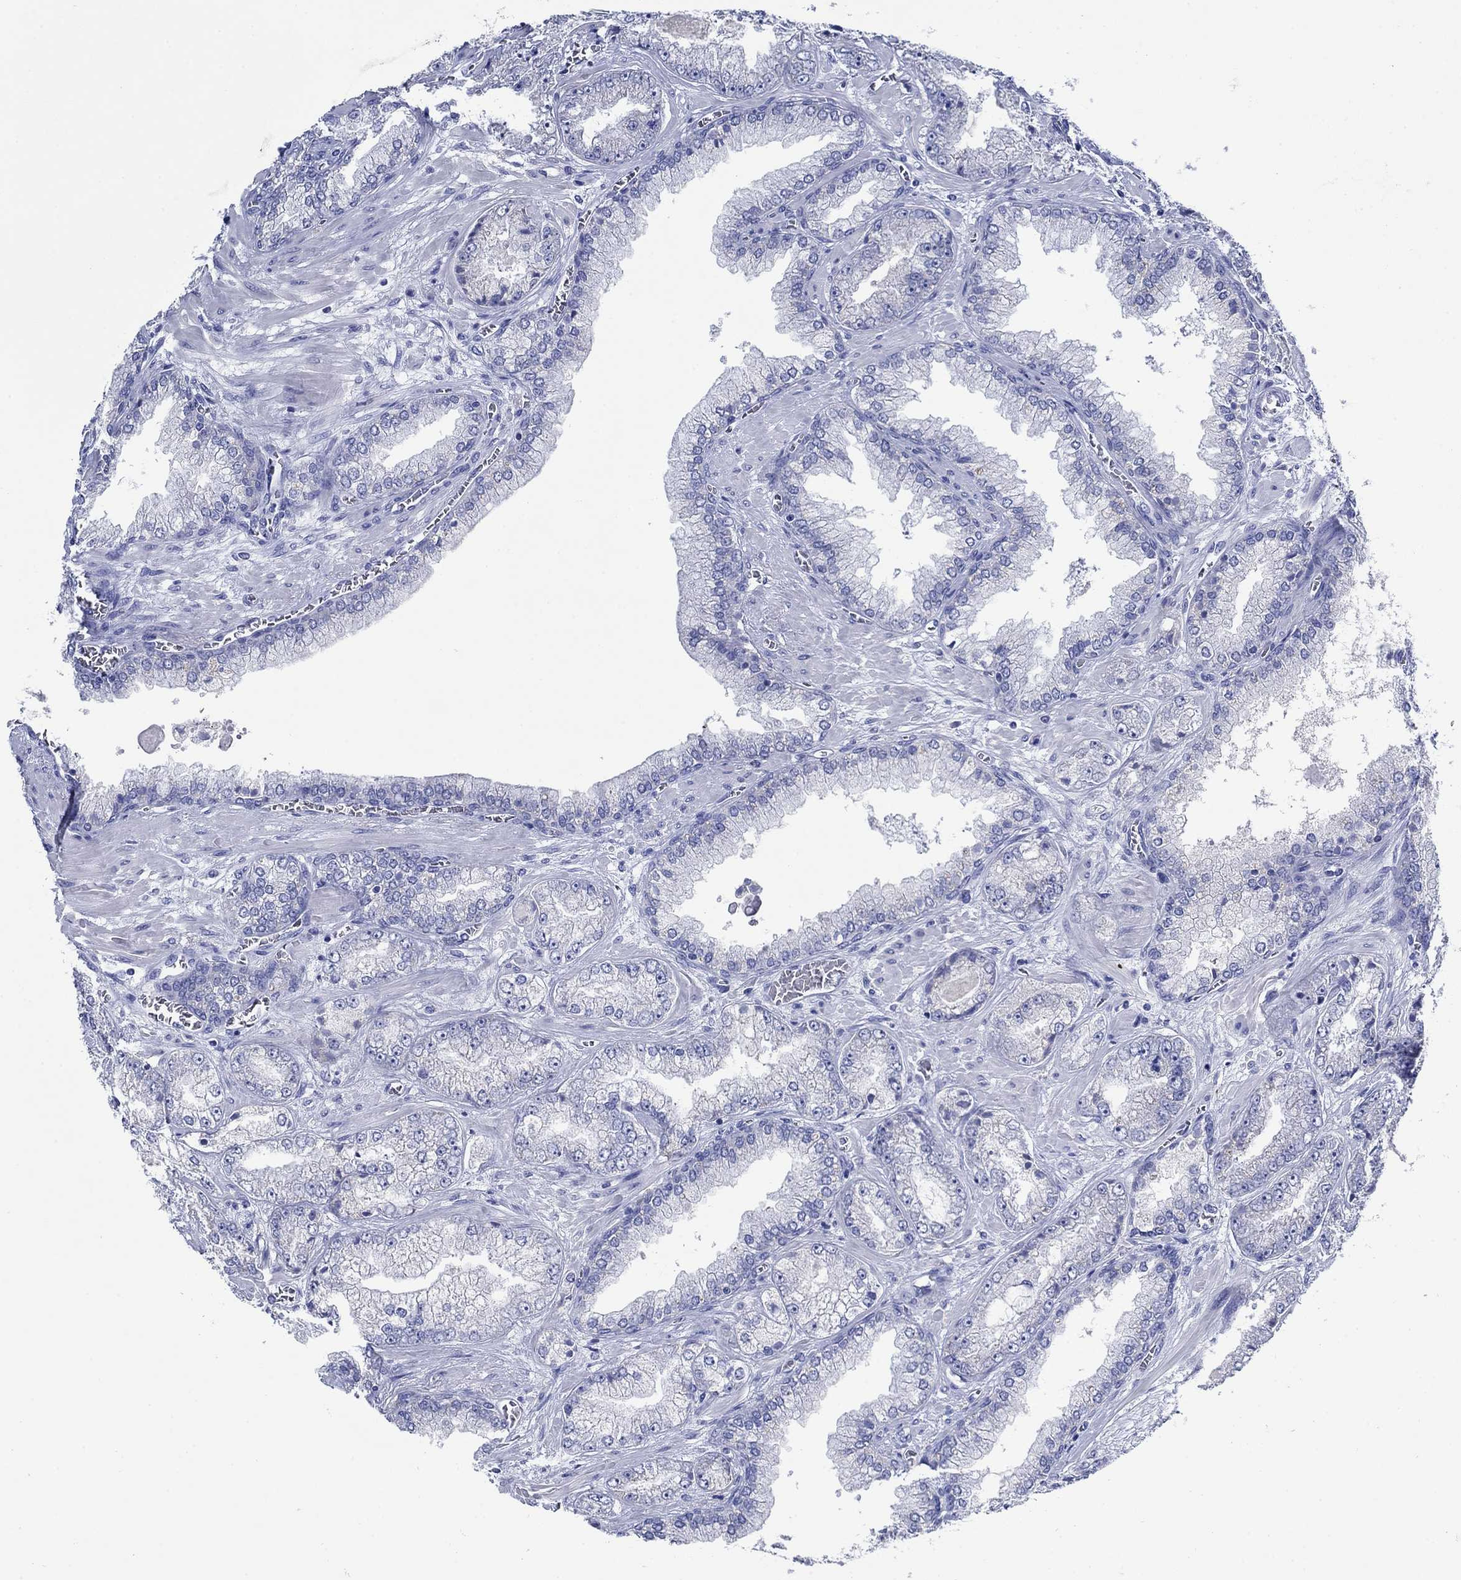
{"staining": {"intensity": "negative", "quantity": "none", "location": "none"}, "tissue": "prostate cancer", "cell_type": "Tumor cells", "image_type": "cancer", "snomed": [{"axis": "morphology", "description": "Adenocarcinoma, Low grade"}, {"axis": "topography", "description": "Prostate"}], "caption": "Immunohistochemistry histopathology image of human low-grade adenocarcinoma (prostate) stained for a protein (brown), which shows no staining in tumor cells.", "gene": "TRIM16", "patient": {"sex": "male", "age": 57}}